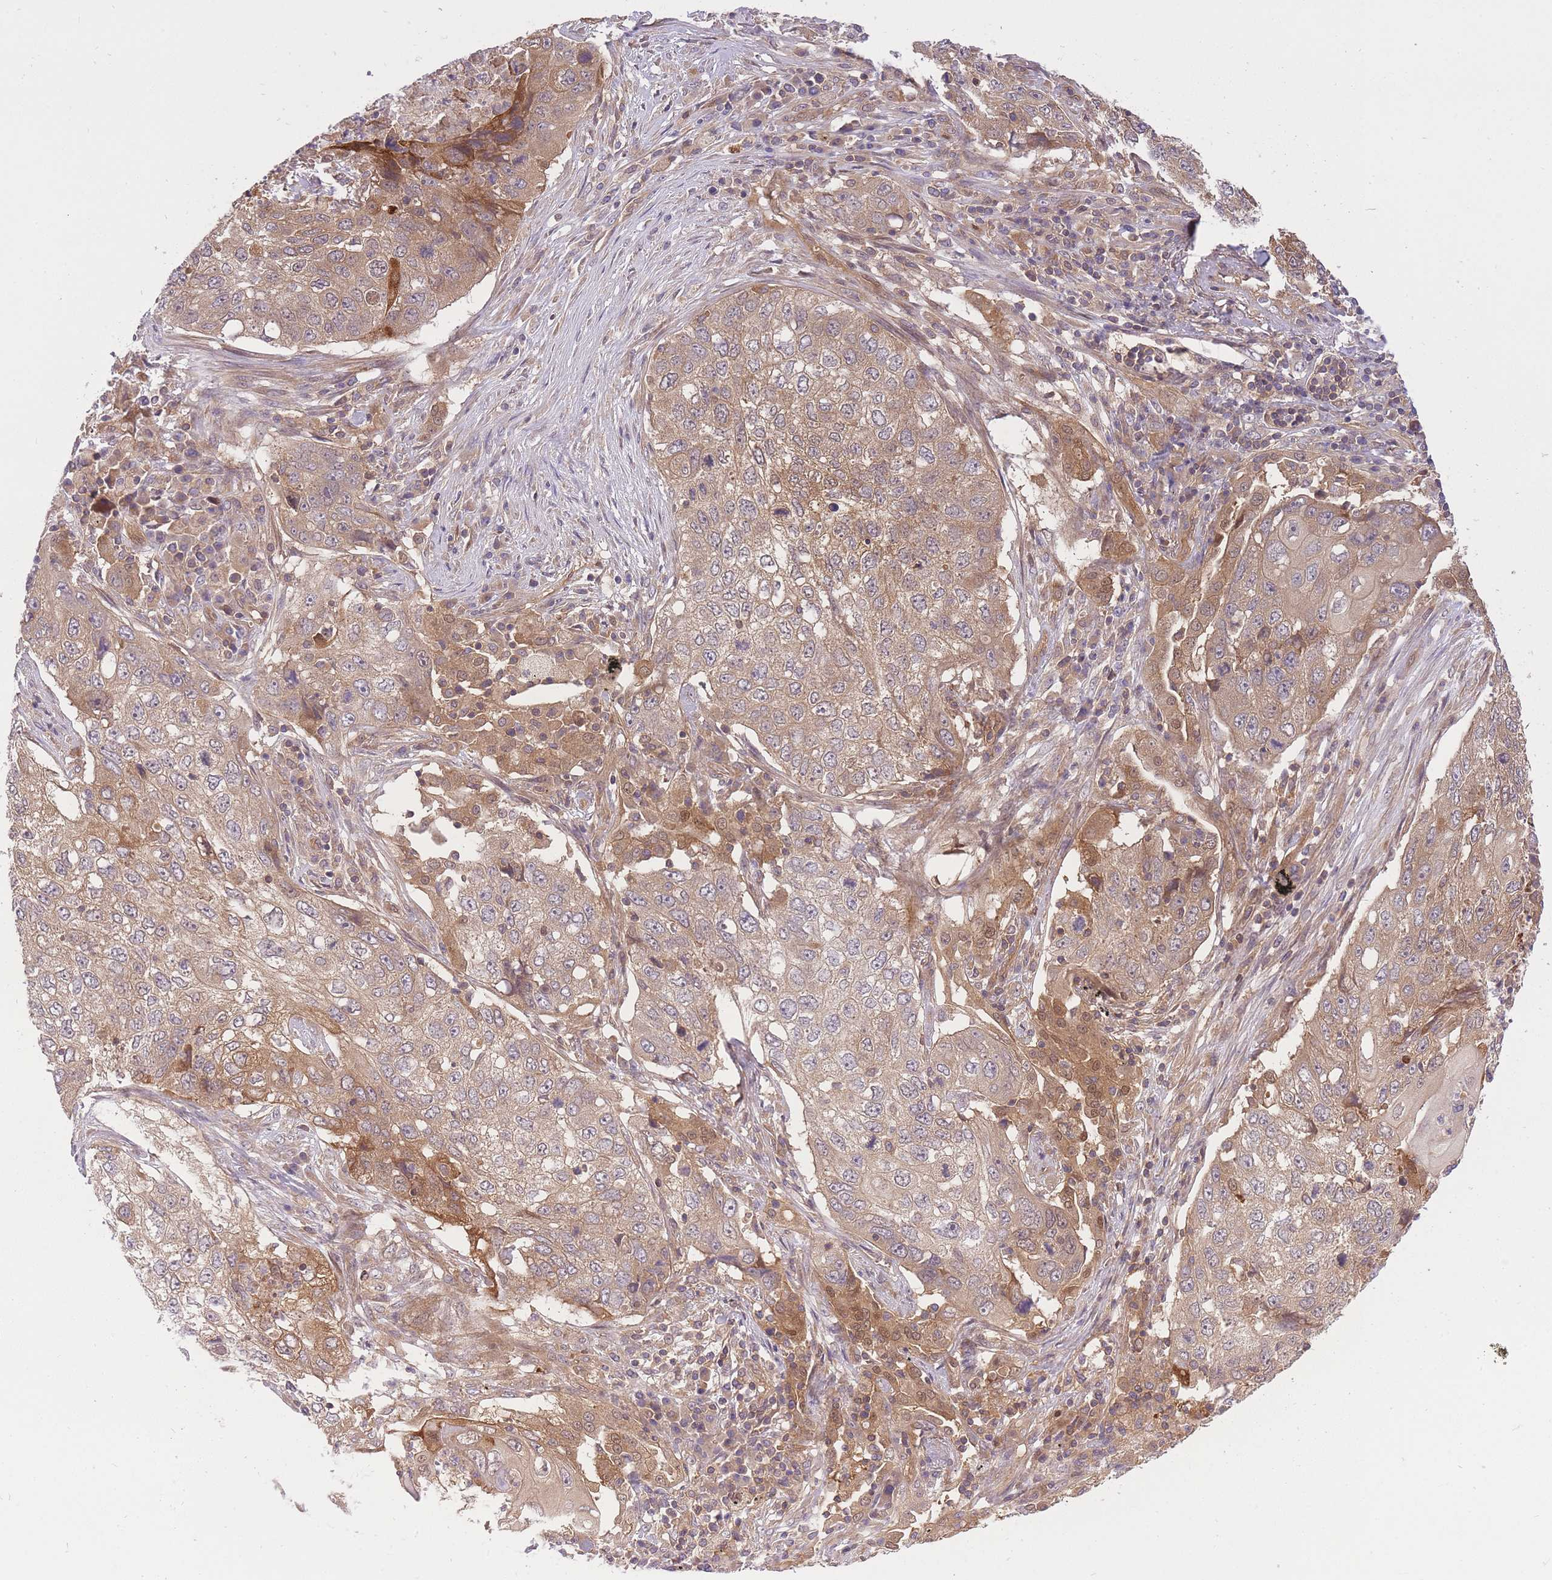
{"staining": {"intensity": "strong", "quantity": ">75%", "location": "cytoplasmic/membranous"}, "tissue": "lung cancer", "cell_type": "Tumor cells", "image_type": "cancer", "snomed": [{"axis": "morphology", "description": "Squamous cell carcinoma, NOS"}, {"axis": "topography", "description": "Lung"}], "caption": "Strong cytoplasmic/membranous expression for a protein is appreciated in approximately >75% of tumor cells of lung cancer (squamous cell carcinoma) using immunohistochemistry (IHC).", "gene": "PREP", "patient": {"sex": "female", "age": 63}}